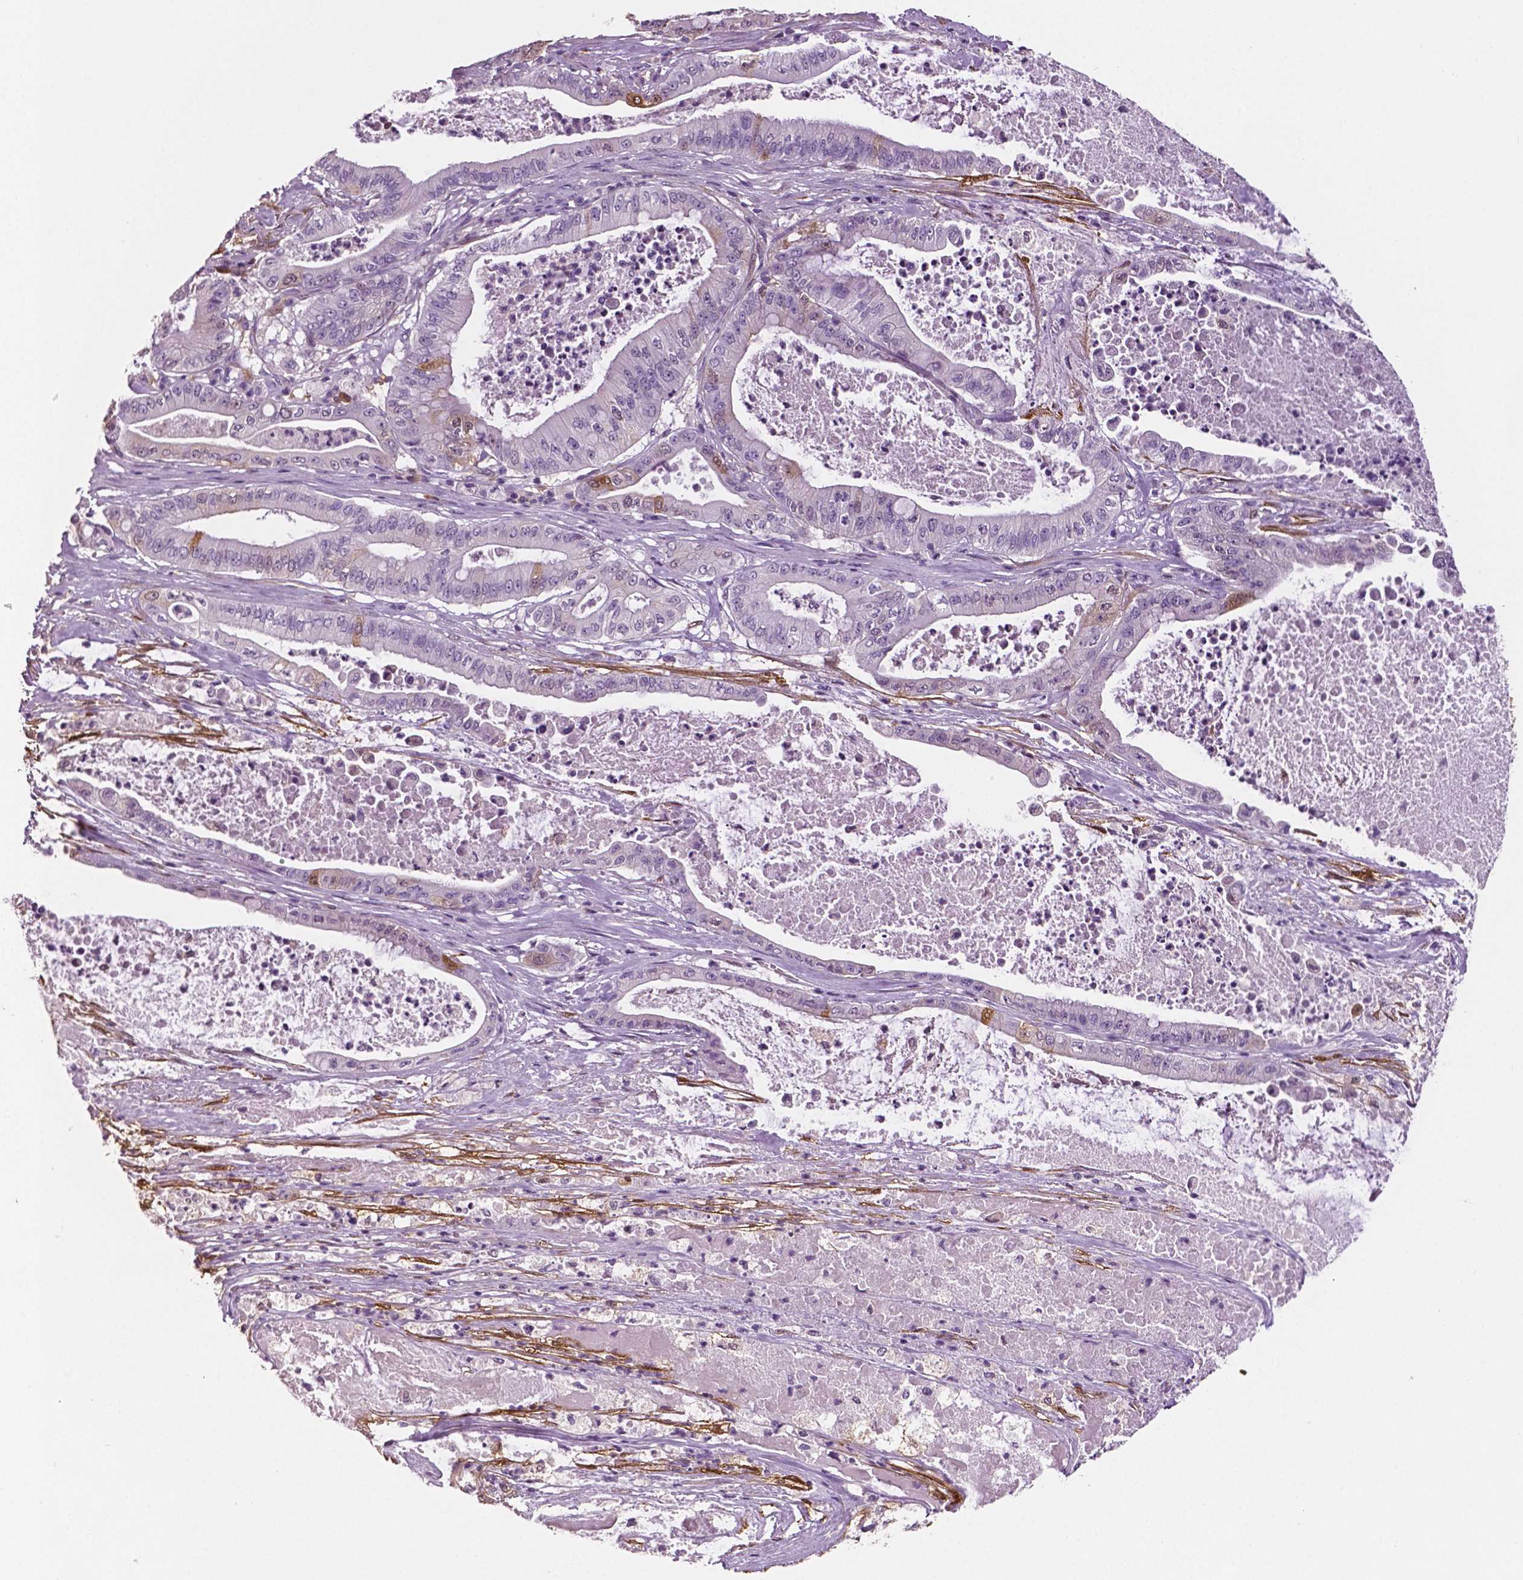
{"staining": {"intensity": "moderate", "quantity": "<25%", "location": "cytoplasmic/membranous"}, "tissue": "pancreatic cancer", "cell_type": "Tumor cells", "image_type": "cancer", "snomed": [{"axis": "morphology", "description": "Adenocarcinoma, NOS"}, {"axis": "topography", "description": "Pancreas"}], "caption": "Tumor cells exhibit moderate cytoplasmic/membranous positivity in approximately <25% of cells in pancreatic cancer.", "gene": "PHGDH", "patient": {"sex": "male", "age": 71}}